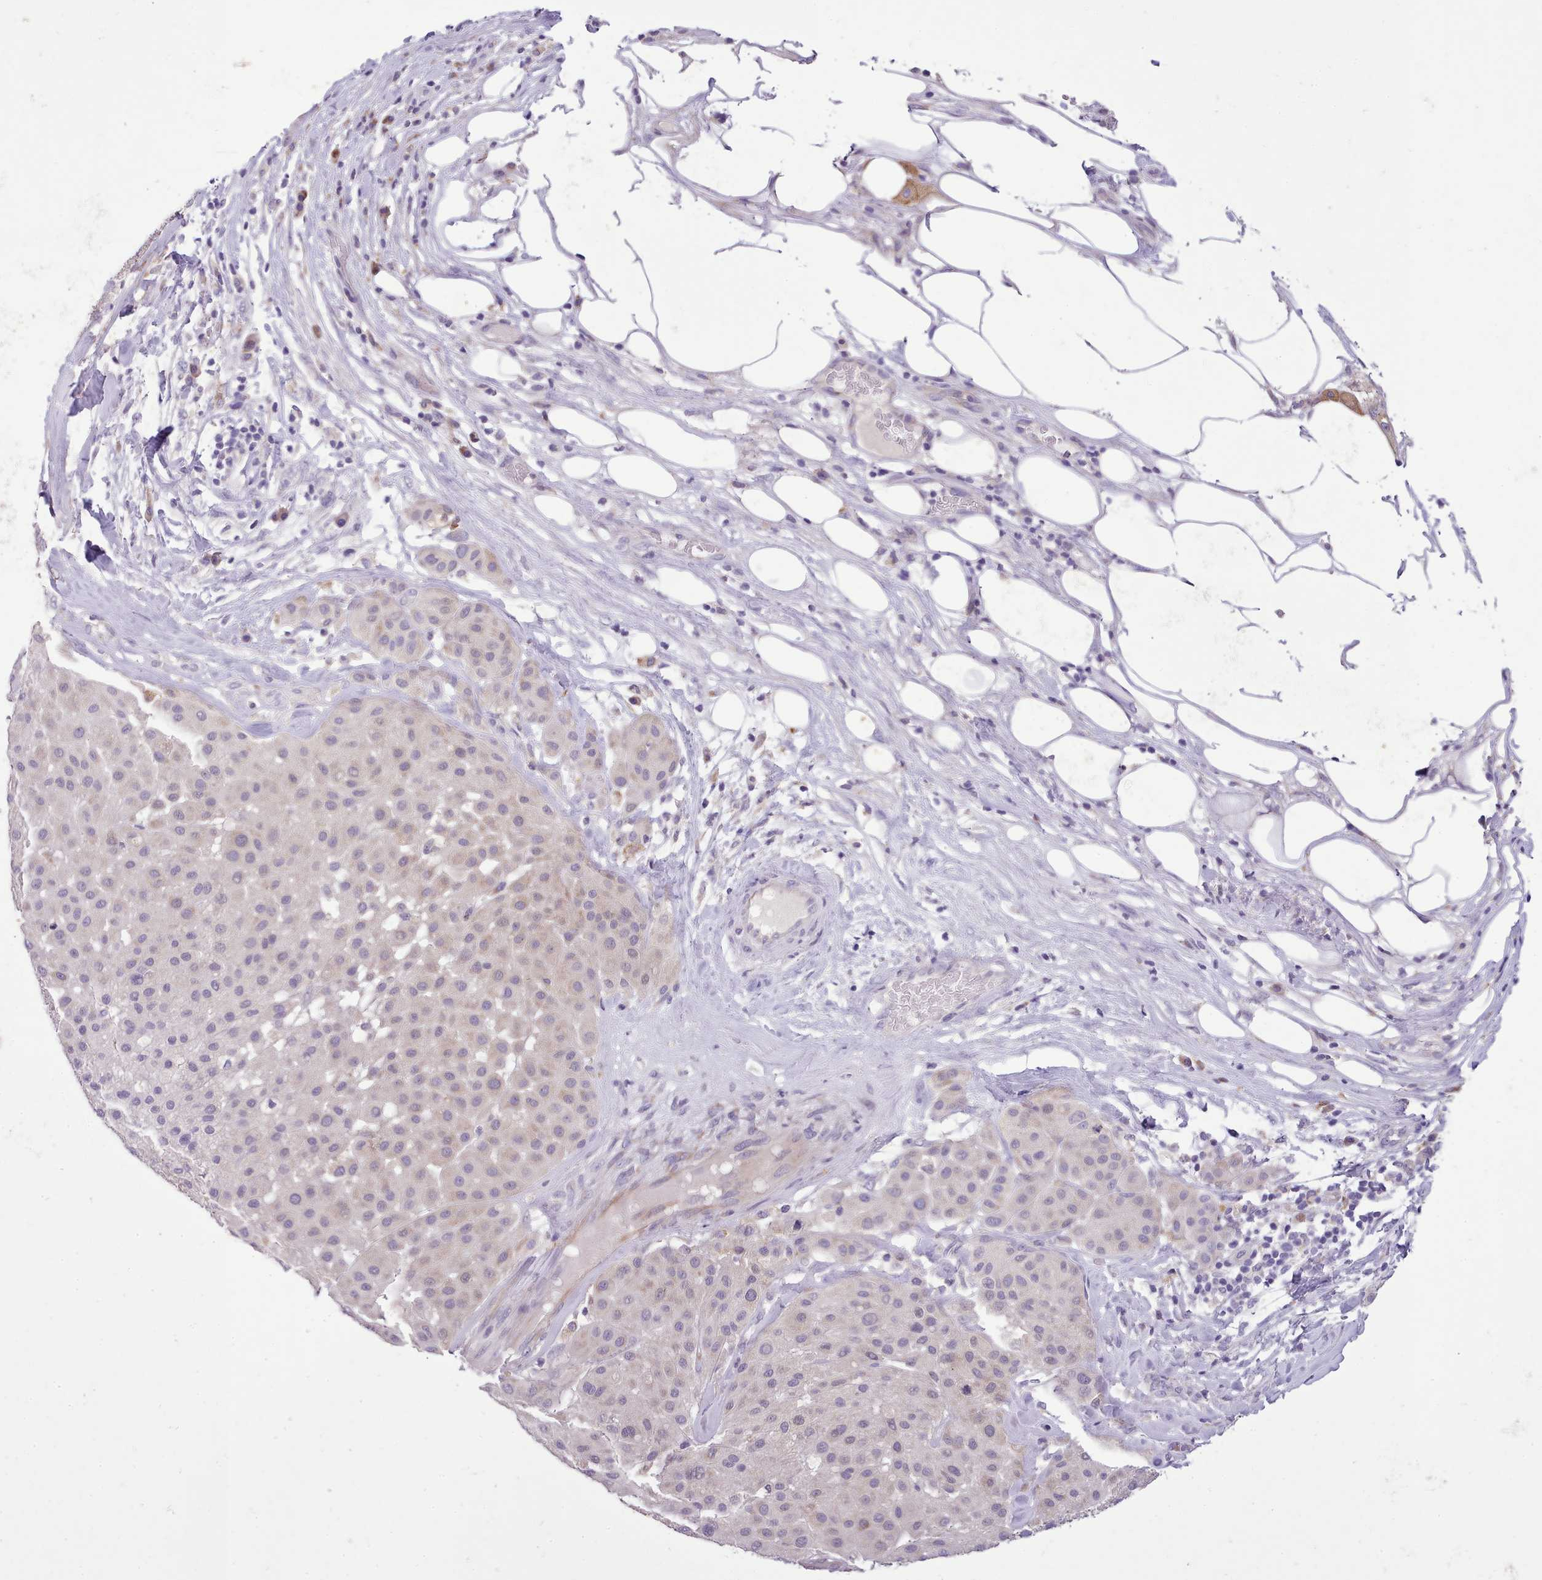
{"staining": {"intensity": "weak", "quantity": "<25%", "location": "cytoplasmic/membranous"}, "tissue": "melanoma", "cell_type": "Tumor cells", "image_type": "cancer", "snomed": [{"axis": "morphology", "description": "Malignant melanoma, Metastatic site"}, {"axis": "topography", "description": "Smooth muscle"}], "caption": "Immunohistochemistry (IHC) image of neoplastic tissue: human melanoma stained with DAB (3,3'-diaminobenzidine) demonstrates no significant protein staining in tumor cells.", "gene": "FAM83E", "patient": {"sex": "male", "age": 41}}